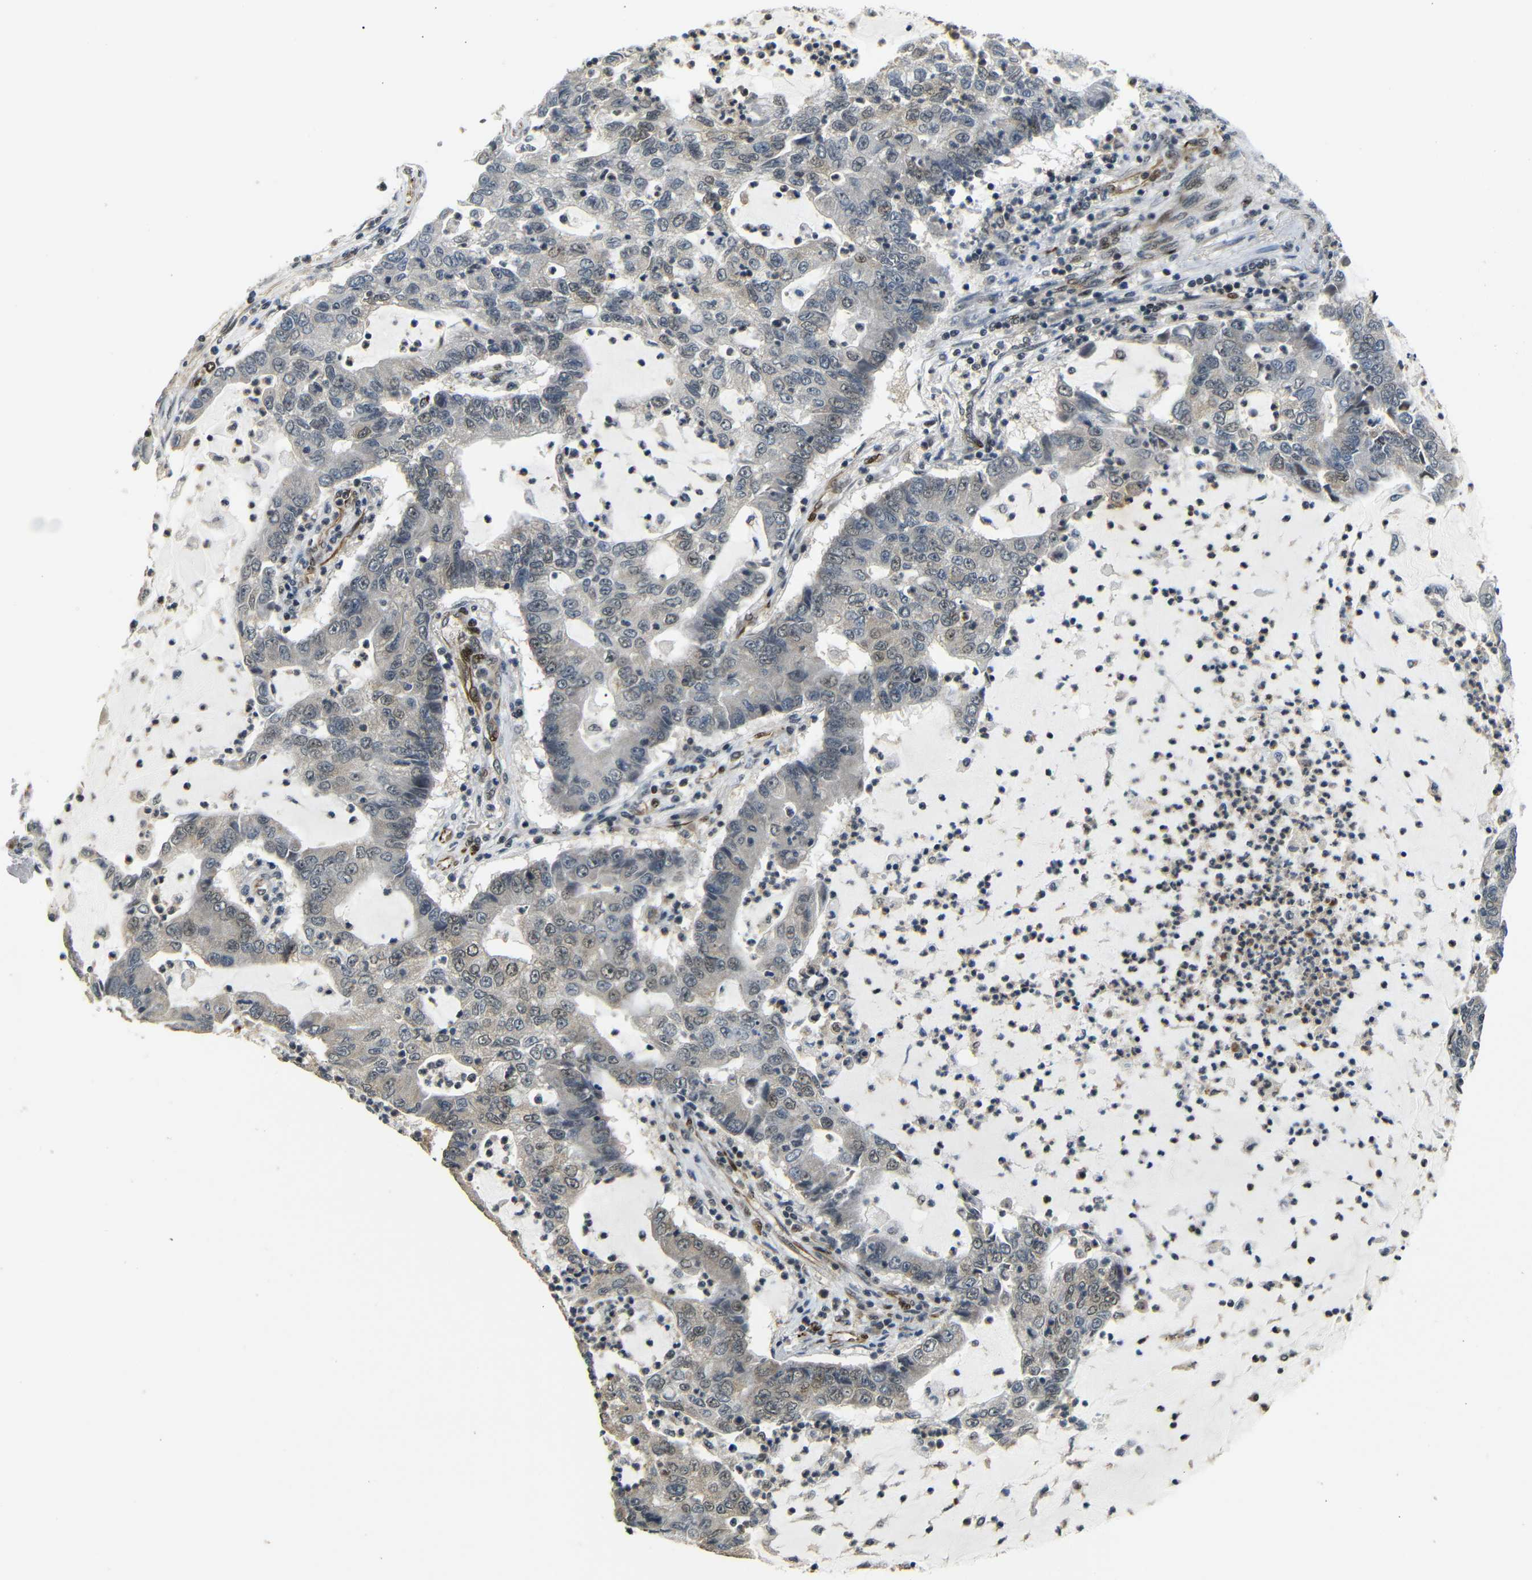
{"staining": {"intensity": "moderate", "quantity": "25%-75%", "location": "cytoplasmic/membranous,nuclear"}, "tissue": "lung cancer", "cell_type": "Tumor cells", "image_type": "cancer", "snomed": [{"axis": "morphology", "description": "Adenocarcinoma, NOS"}, {"axis": "topography", "description": "Lung"}], "caption": "Lung adenocarcinoma tissue reveals moderate cytoplasmic/membranous and nuclear expression in about 25%-75% of tumor cells", "gene": "TBX2", "patient": {"sex": "female", "age": 51}}